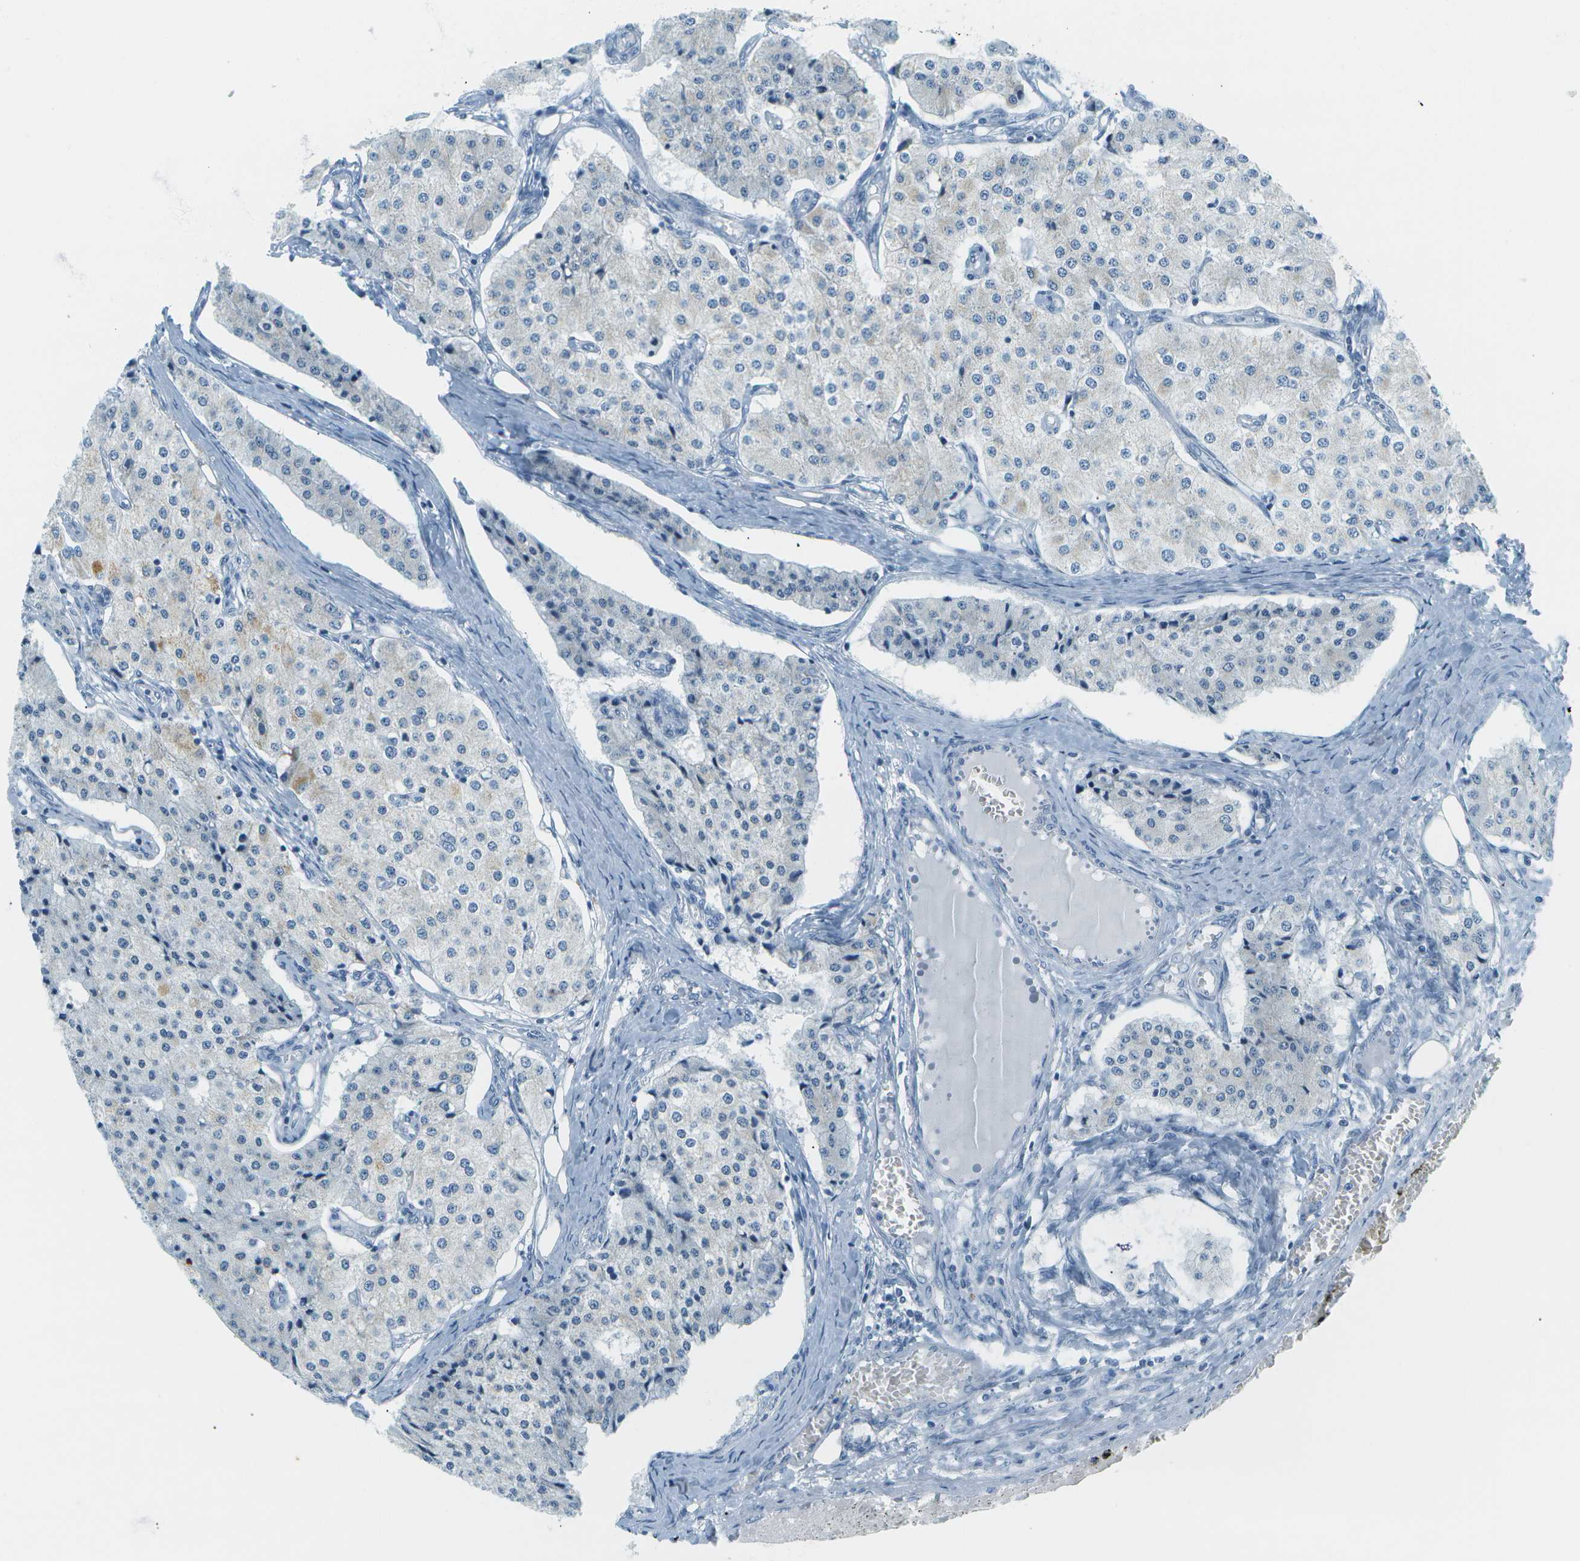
{"staining": {"intensity": "negative", "quantity": "none", "location": "none"}, "tissue": "carcinoid", "cell_type": "Tumor cells", "image_type": "cancer", "snomed": [{"axis": "morphology", "description": "Carcinoid, malignant, NOS"}, {"axis": "topography", "description": "Colon"}], "caption": "A micrograph of human malignant carcinoid is negative for staining in tumor cells.", "gene": "SMYD5", "patient": {"sex": "female", "age": 52}}